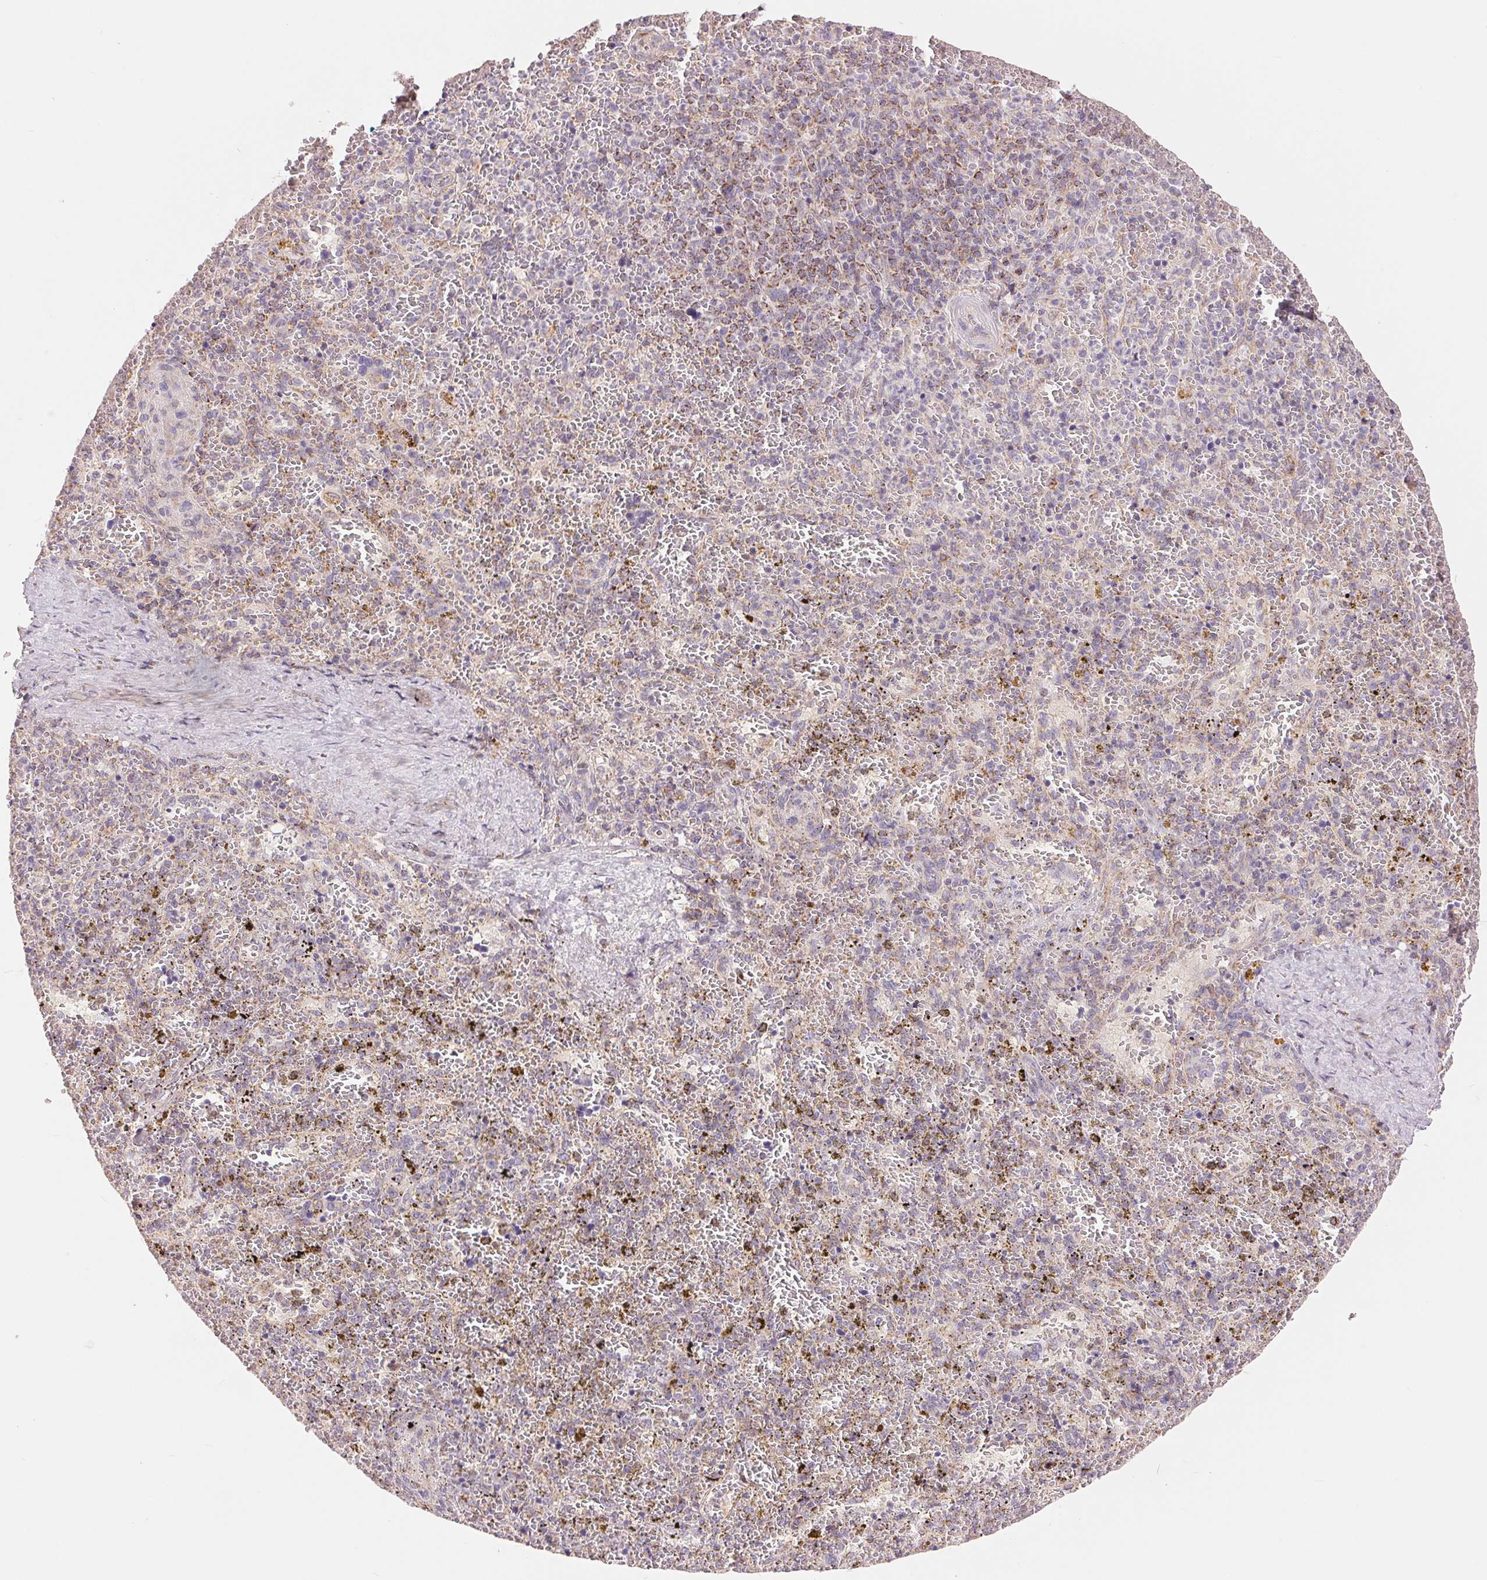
{"staining": {"intensity": "weak", "quantity": "<25%", "location": "cytoplasmic/membranous"}, "tissue": "spleen", "cell_type": "Cells in red pulp", "image_type": "normal", "snomed": [{"axis": "morphology", "description": "Normal tissue, NOS"}, {"axis": "topography", "description": "Spleen"}], "caption": "This is a image of IHC staining of normal spleen, which shows no expression in cells in red pulp.", "gene": "DGUOK", "patient": {"sex": "female", "age": 50}}